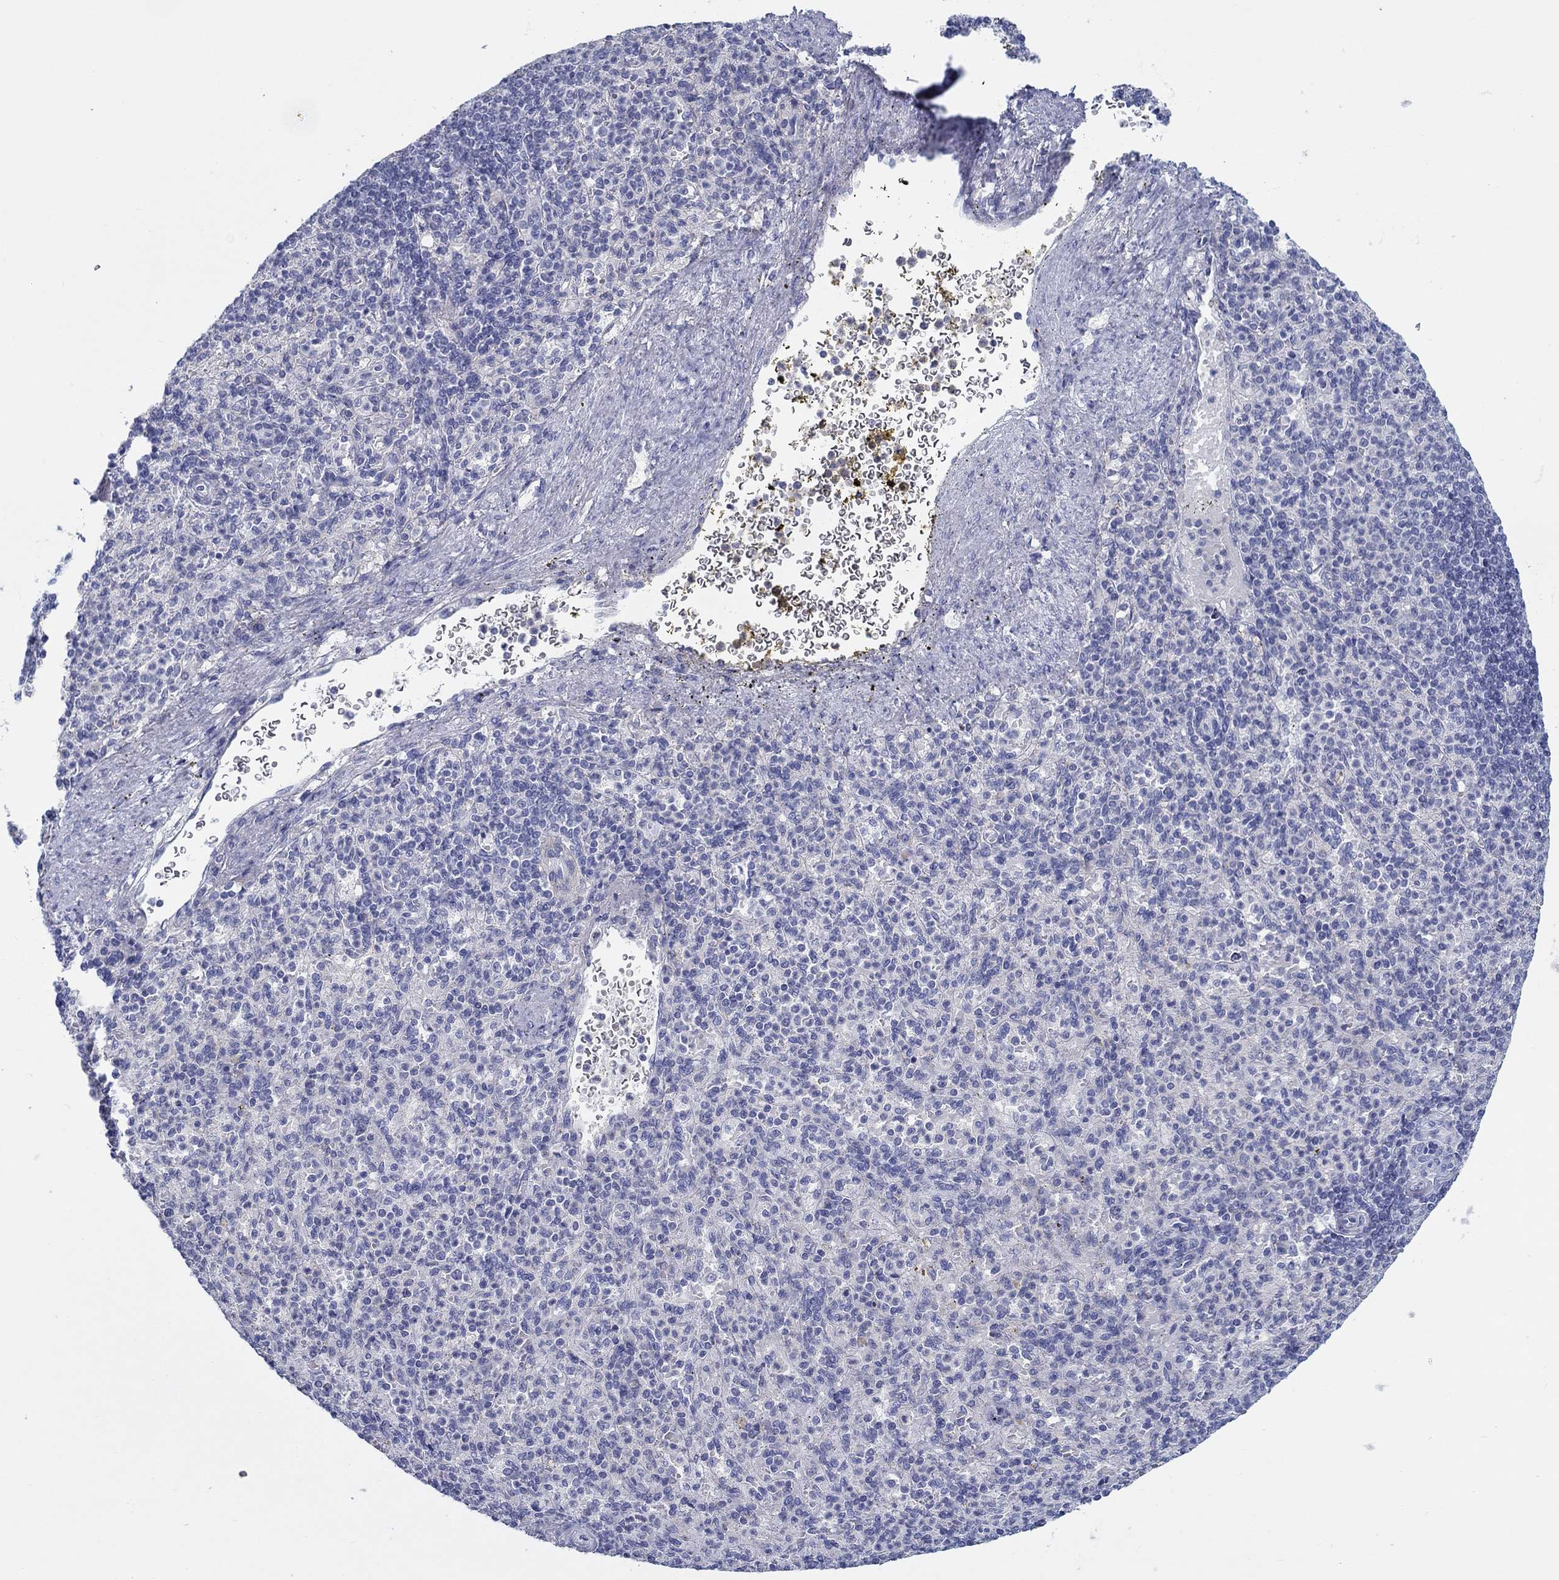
{"staining": {"intensity": "negative", "quantity": "none", "location": "none"}, "tissue": "spleen", "cell_type": "Cells in red pulp", "image_type": "normal", "snomed": [{"axis": "morphology", "description": "Normal tissue, NOS"}, {"axis": "topography", "description": "Spleen"}], "caption": "Protein analysis of normal spleen demonstrates no significant staining in cells in red pulp.", "gene": "HAPLN4", "patient": {"sex": "female", "age": 74}}